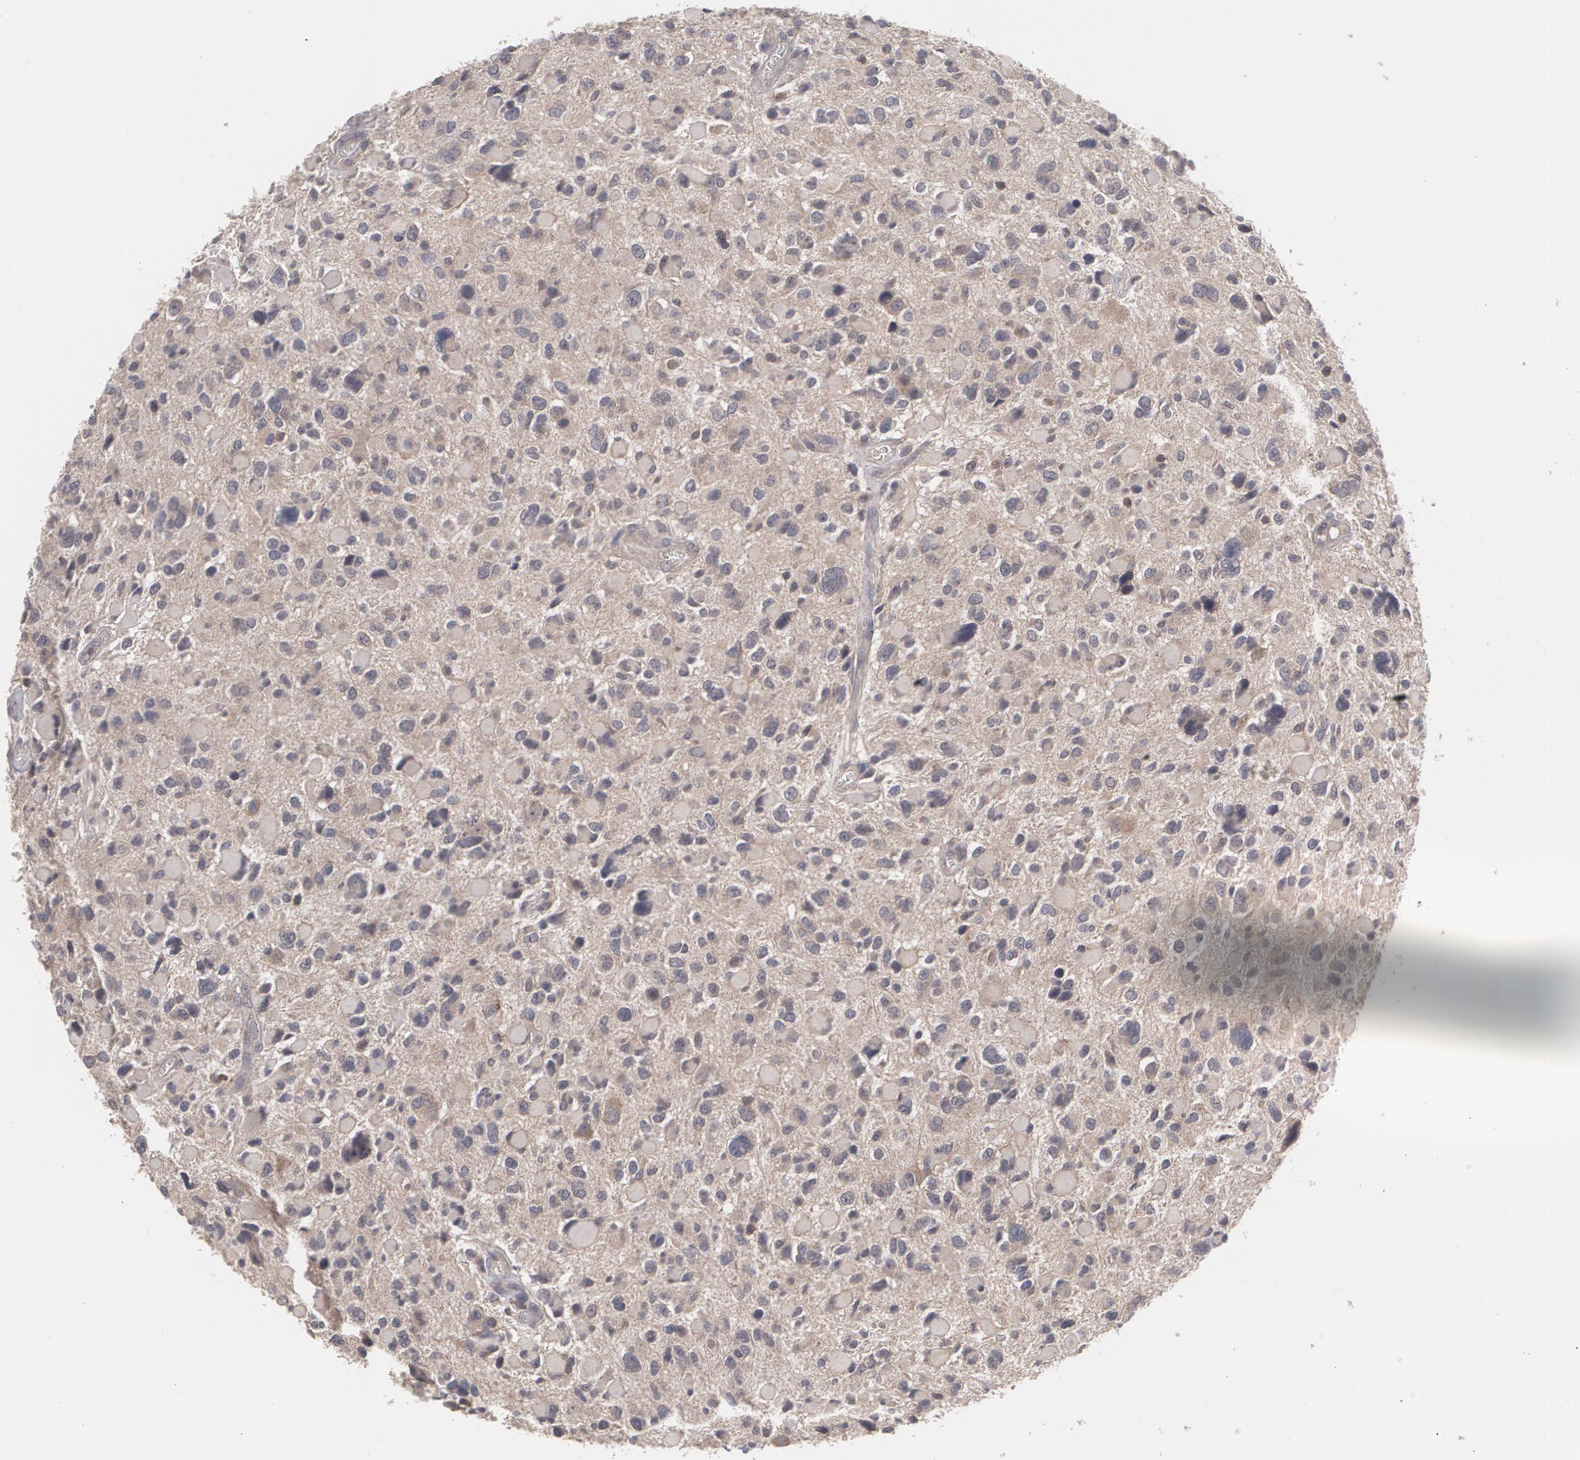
{"staining": {"intensity": "moderate", "quantity": ">75%", "location": "cytoplasmic/membranous"}, "tissue": "glioma", "cell_type": "Tumor cells", "image_type": "cancer", "snomed": [{"axis": "morphology", "description": "Glioma, malignant, High grade"}, {"axis": "topography", "description": "Brain"}], "caption": "Immunohistochemical staining of glioma demonstrates medium levels of moderate cytoplasmic/membranous protein staining in approximately >75% of tumor cells.", "gene": "ARF6", "patient": {"sex": "female", "age": 37}}